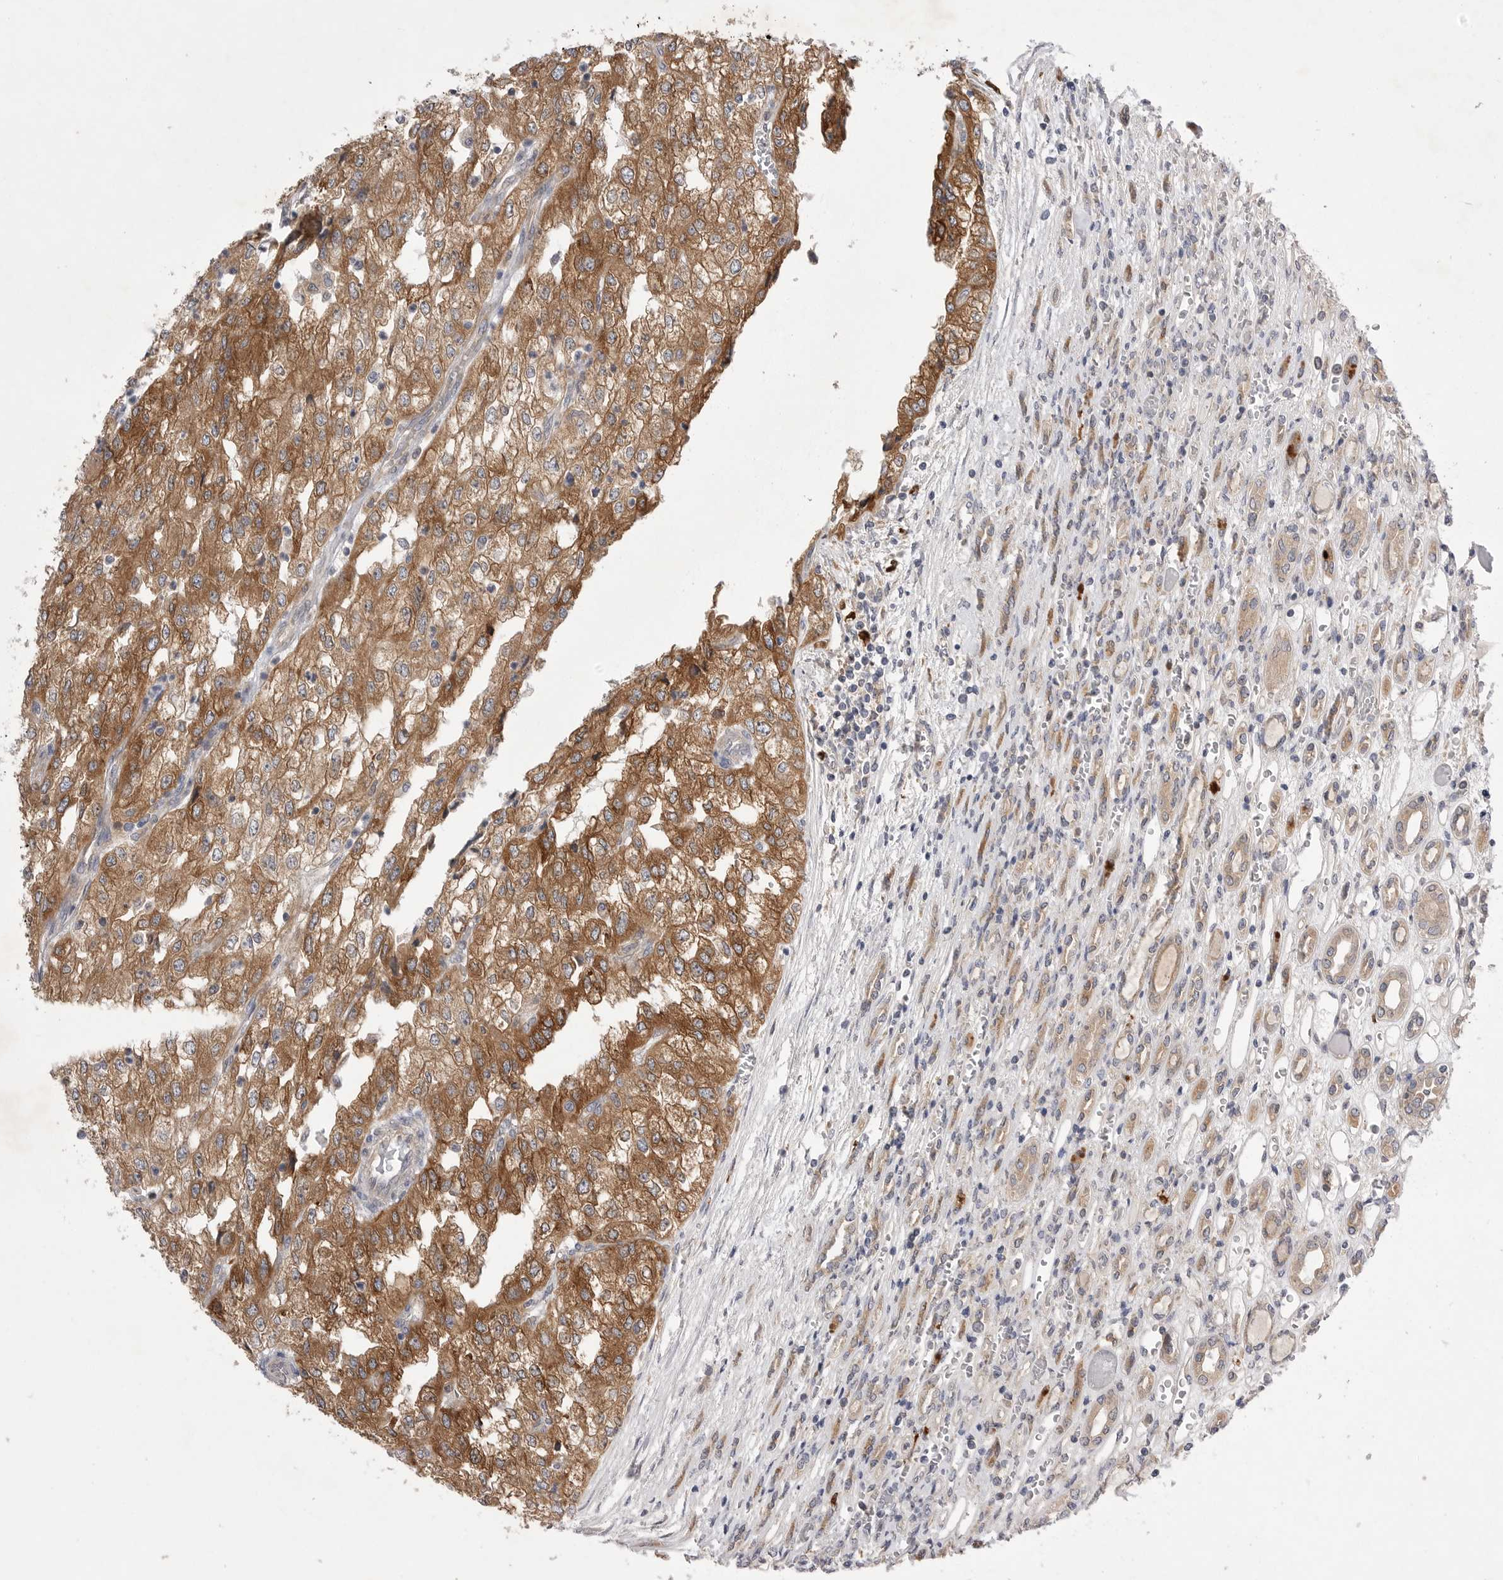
{"staining": {"intensity": "moderate", "quantity": ">75%", "location": "cytoplasmic/membranous"}, "tissue": "renal cancer", "cell_type": "Tumor cells", "image_type": "cancer", "snomed": [{"axis": "morphology", "description": "Adenocarcinoma, NOS"}, {"axis": "topography", "description": "Kidney"}], "caption": "DAB (3,3'-diaminobenzidine) immunohistochemical staining of renal cancer shows moderate cytoplasmic/membranous protein expression in approximately >75% of tumor cells.", "gene": "VAC14", "patient": {"sex": "female", "age": 54}}